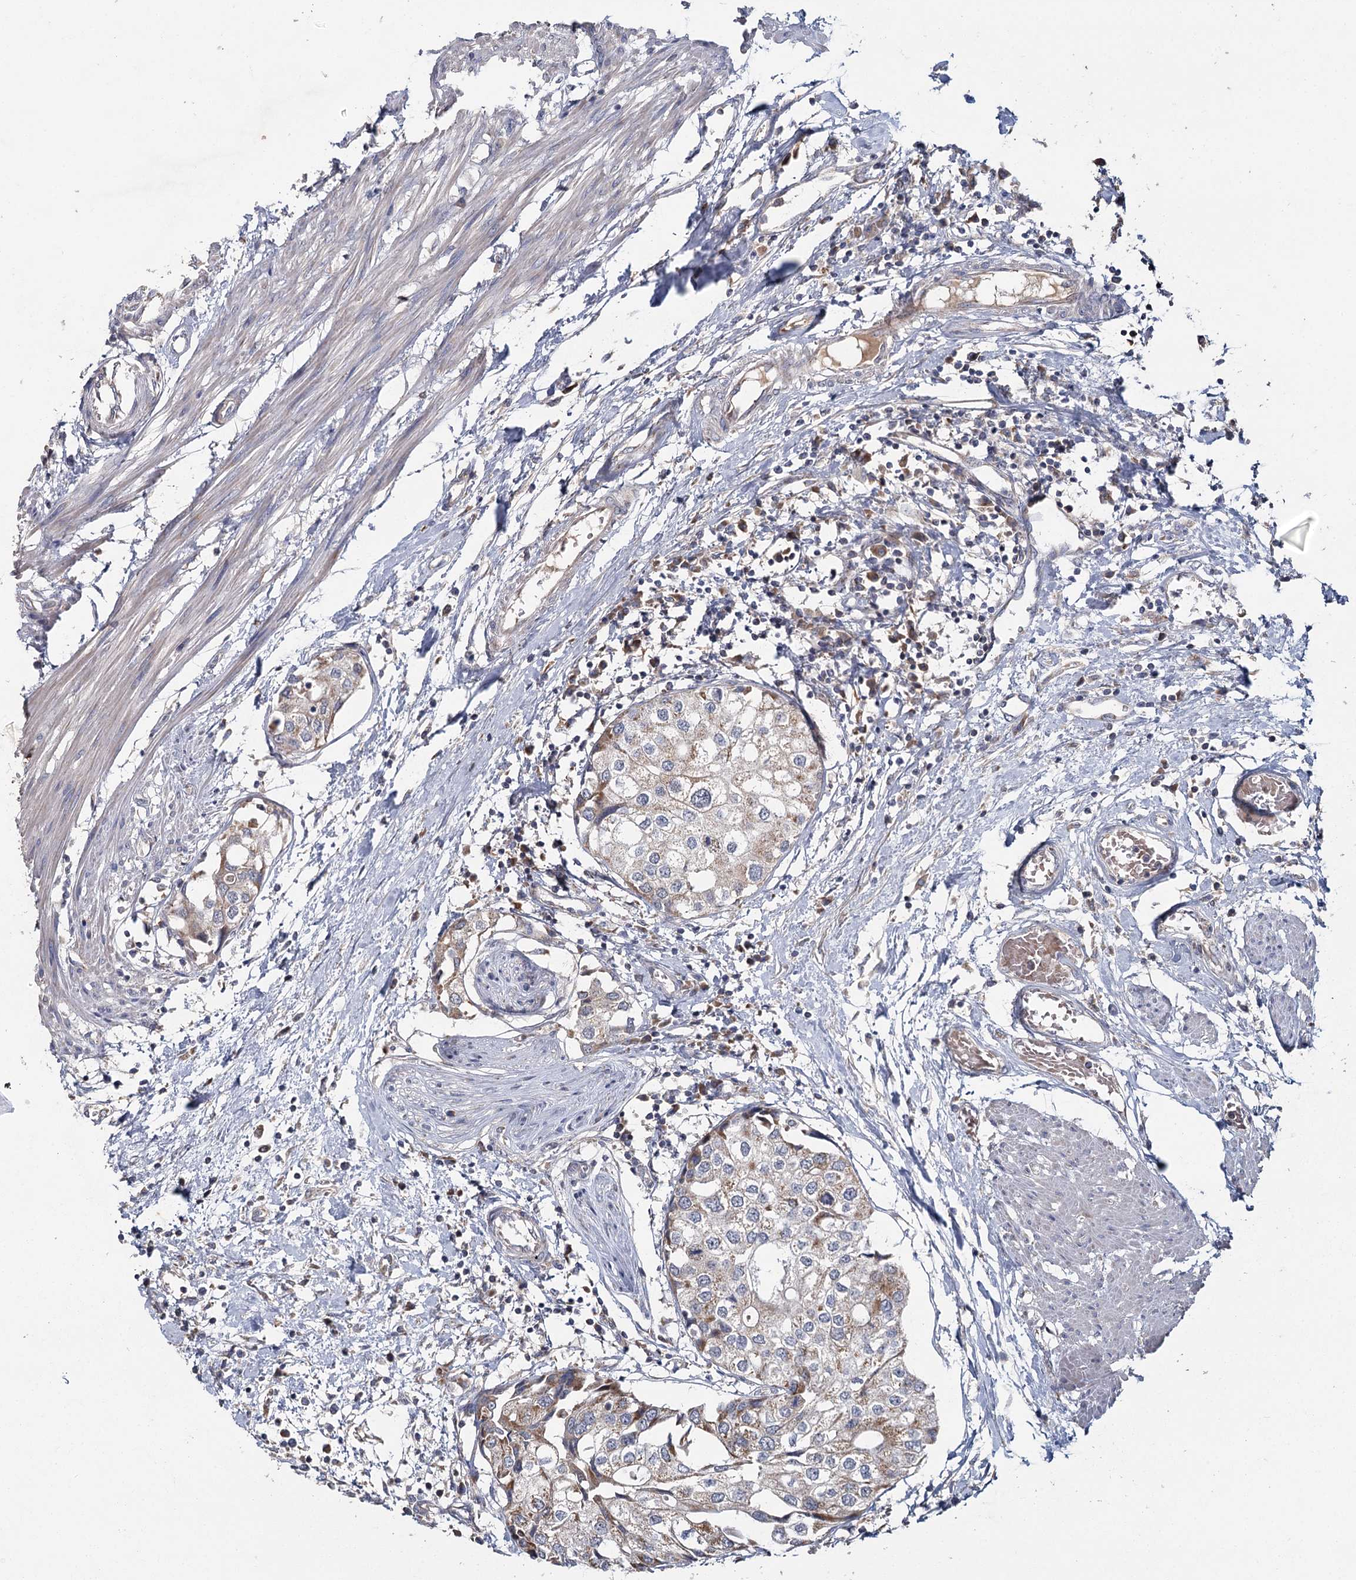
{"staining": {"intensity": "moderate", "quantity": "<25%", "location": "cytoplasmic/membranous"}, "tissue": "urothelial cancer", "cell_type": "Tumor cells", "image_type": "cancer", "snomed": [{"axis": "morphology", "description": "Urothelial carcinoma, High grade"}, {"axis": "topography", "description": "Urinary bladder"}], "caption": "DAB (3,3'-diaminobenzidine) immunohistochemical staining of high-grade urothelial carcinoma exhibits moderate cytoplasmic/membranous protein positivity in approximately <25% of tumor cells. Nuclei are stained in blue.", "gene": "MRPL44", "patient": {"sex": "male", "age": 64}}